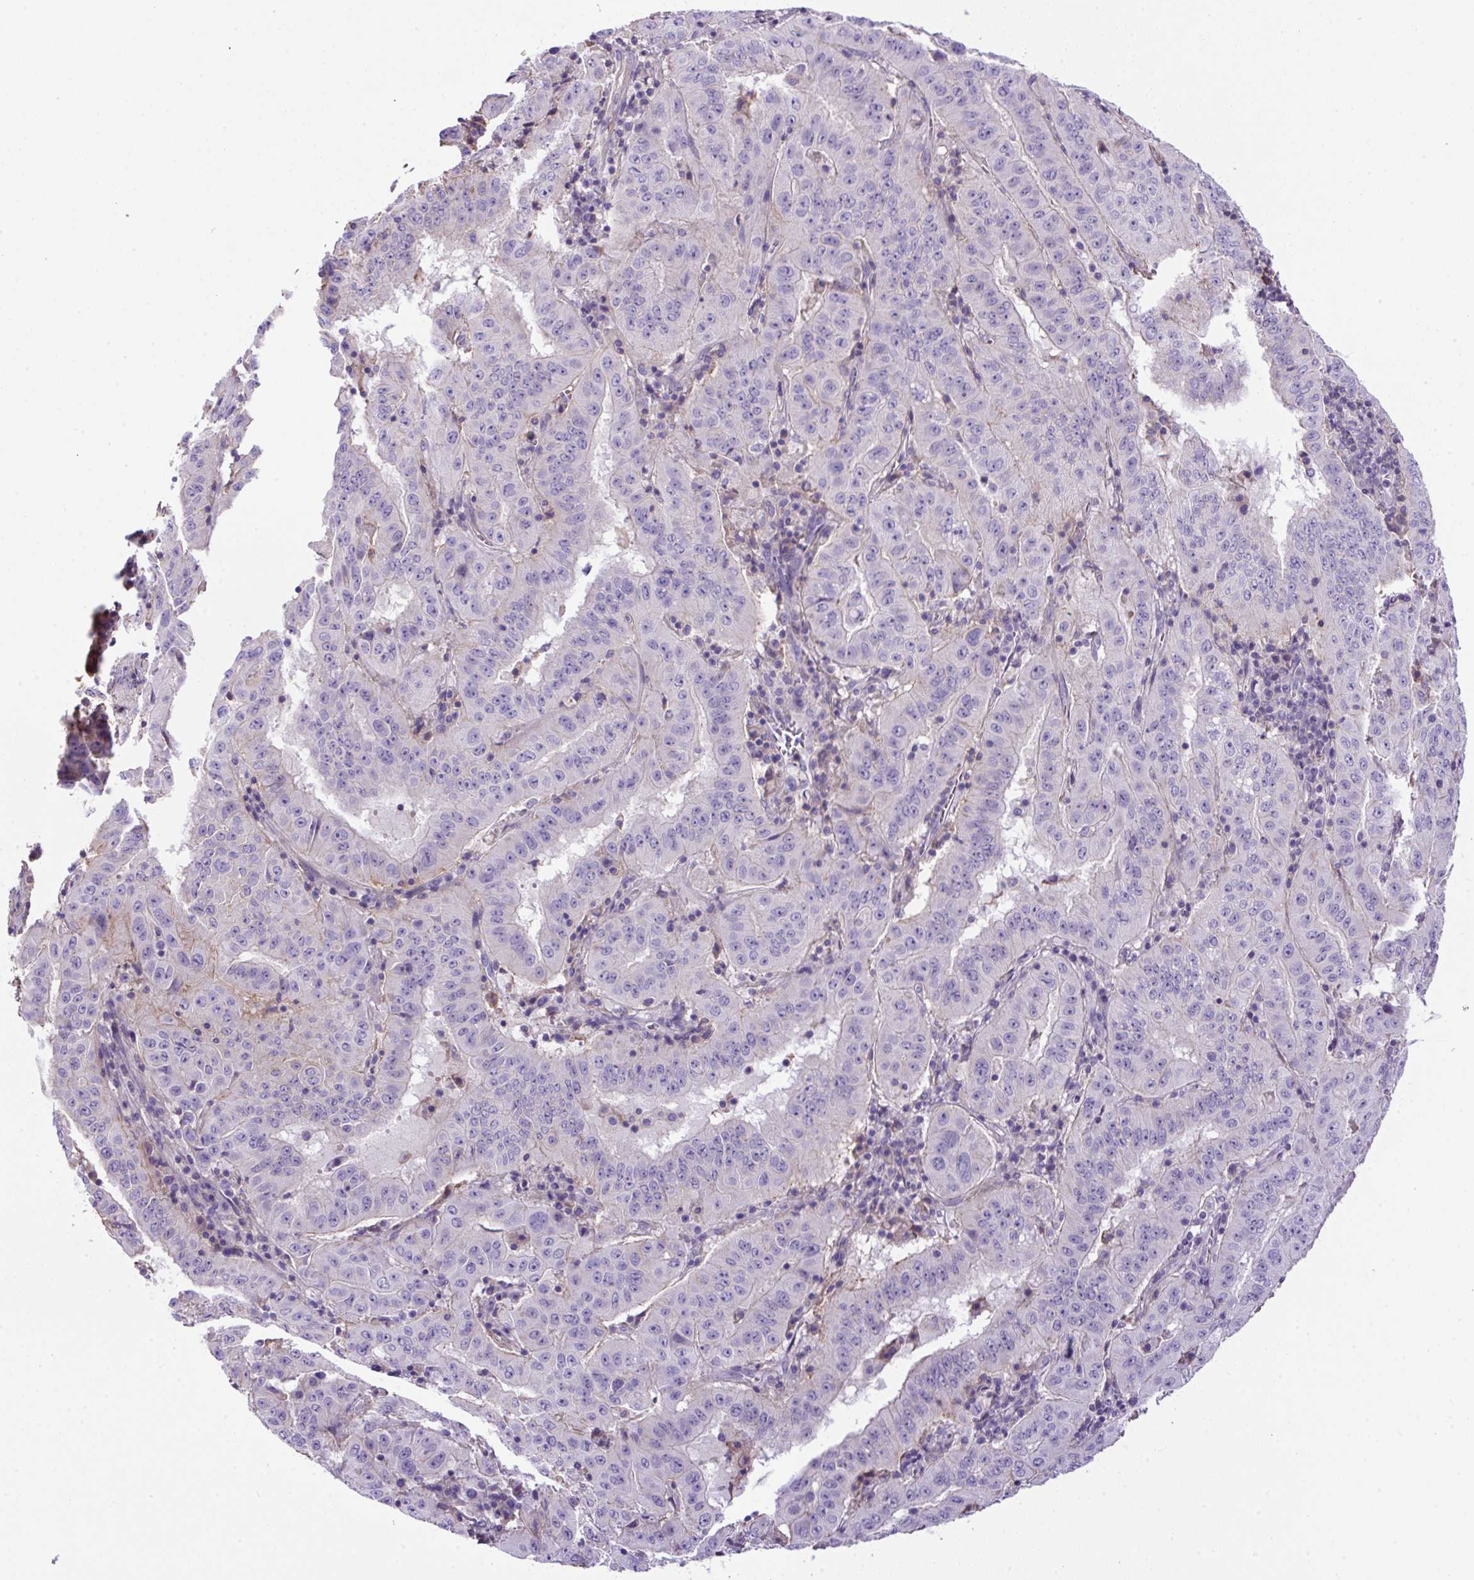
{"staining": {"intensity": "negative", "quantity": "none", "location": "none"}, "tissue": "pancreatic cancer", "cell_type": "Tumor cells", "image_type": "cancer", "snomed": [{"axis": "morphology", "description": "Adenocarcinoma, NOS"}, {"axis": "topography", "description": "Pancreas"}], "caption": "This is an IHC image of human pancreatic adenocarcinoma. There is no positivity in tumor cells.", "gene": "NPTN", "patient": {"sex": "male", "age": 63}}